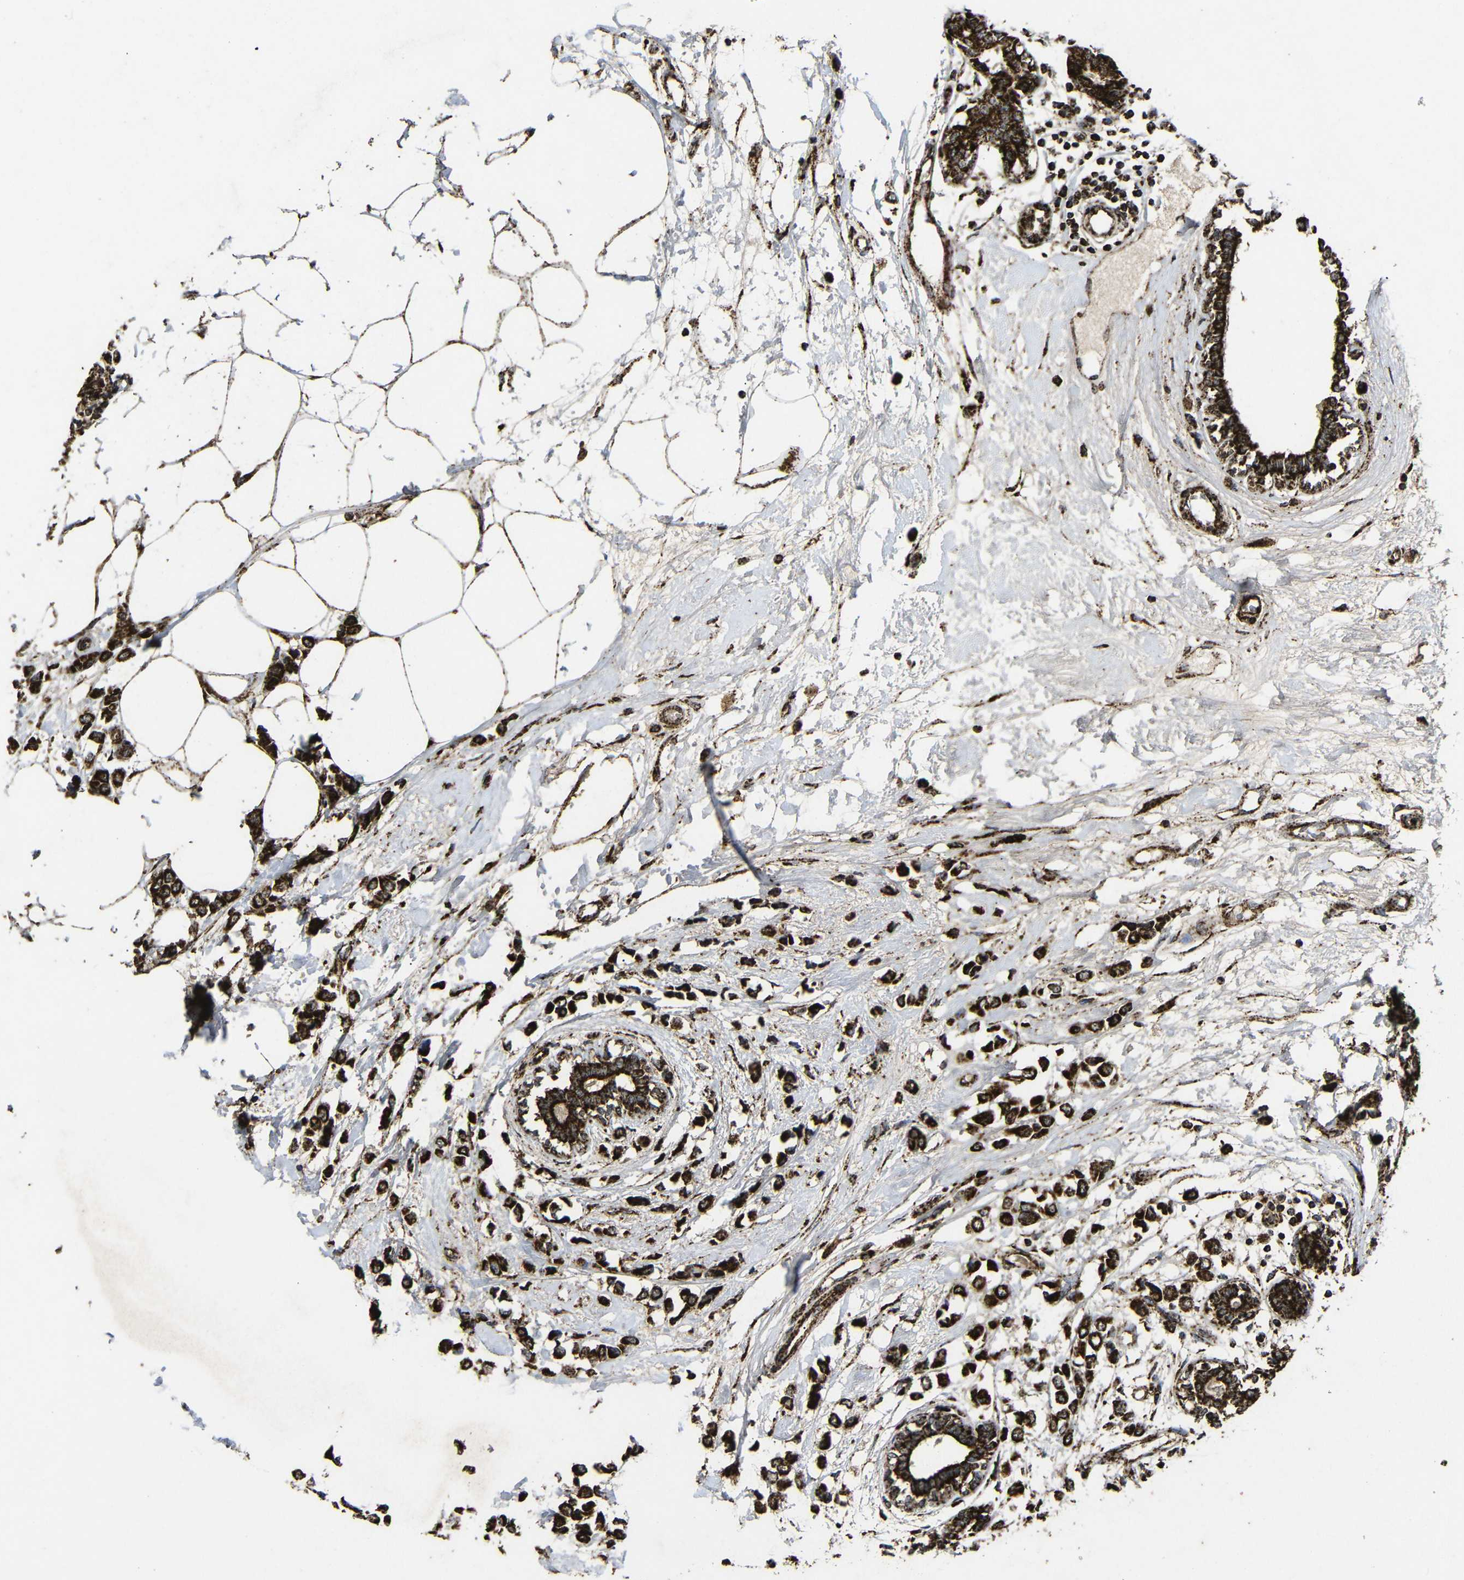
{"staining": {"intensity": "strong", "quantity": ">75%", "location": "cytoplasmic/membranous"}, "tissue": "breast cancer", "cell_type": "Tumor cells", "image_type": "cancer", "snomed": [{"axis": "morphology", "description": "Lobular carcinoma"}, {"axis": "topography", "description": "Breast"}], "caption": "Strong cytoplasmic/membranous positivity for a protein is appreciated in about >75% of tumor cells of lobular carcinoma (breast) using immunohistochemistry (IHC).", "gene": "ATP5F1A", "patient": {"sex": "female", "age": 51}}